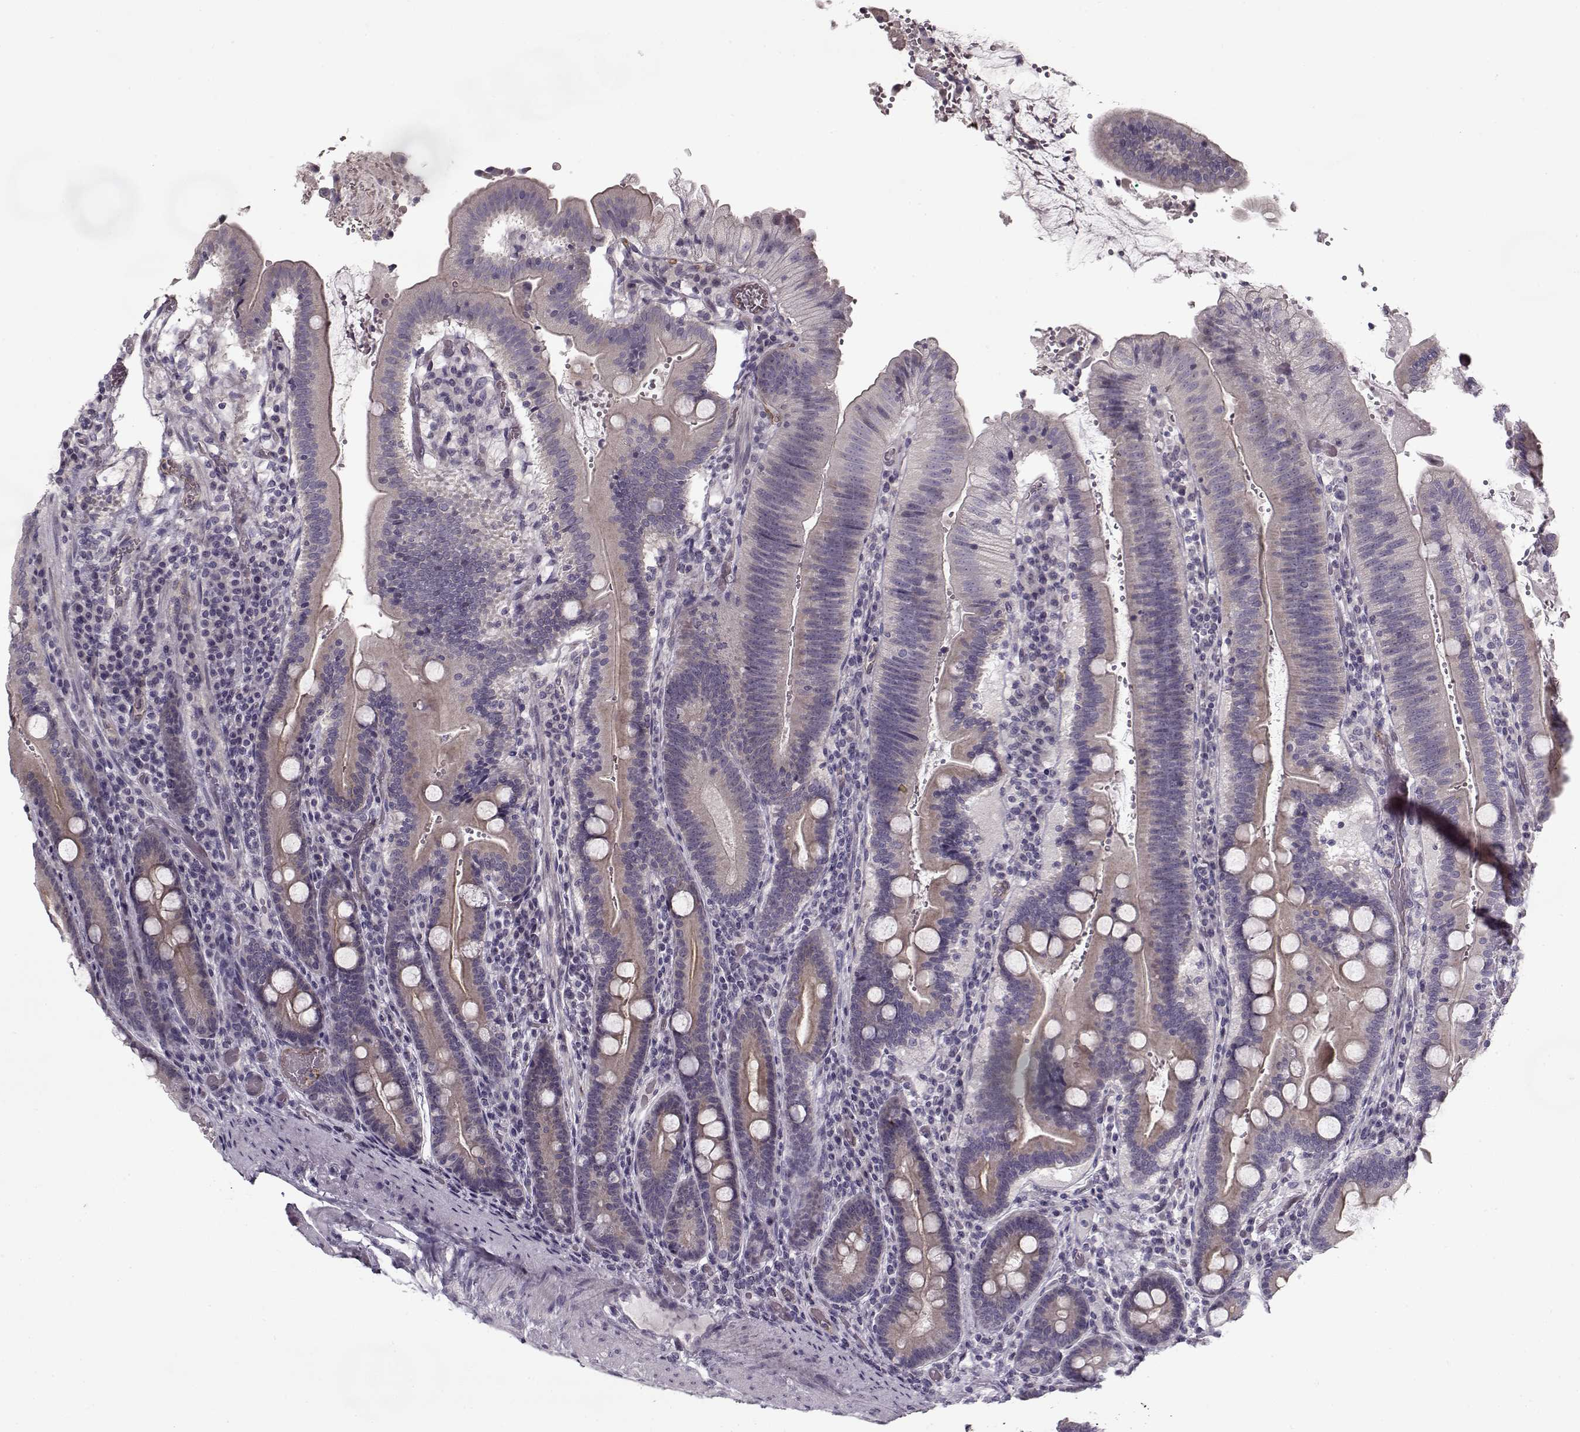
{"staining": {"intensity": "negative", "quantity": "none", "location": "none"}, "tissue": "duodenum", "cell_type": "Glandular cells", "image_type": "normal", "snomed": [{"axis": "morphology", "description": "Normal tissue, NOS"}, {"axis": "topography", "description": "Duodenum"}], "caption": "A micrograph of human duodenum is negative for staining in glandular cells. Nuclei are stained in blue.", "gene": "PNMT", "patient": {"sex": "female", "age": 62}}